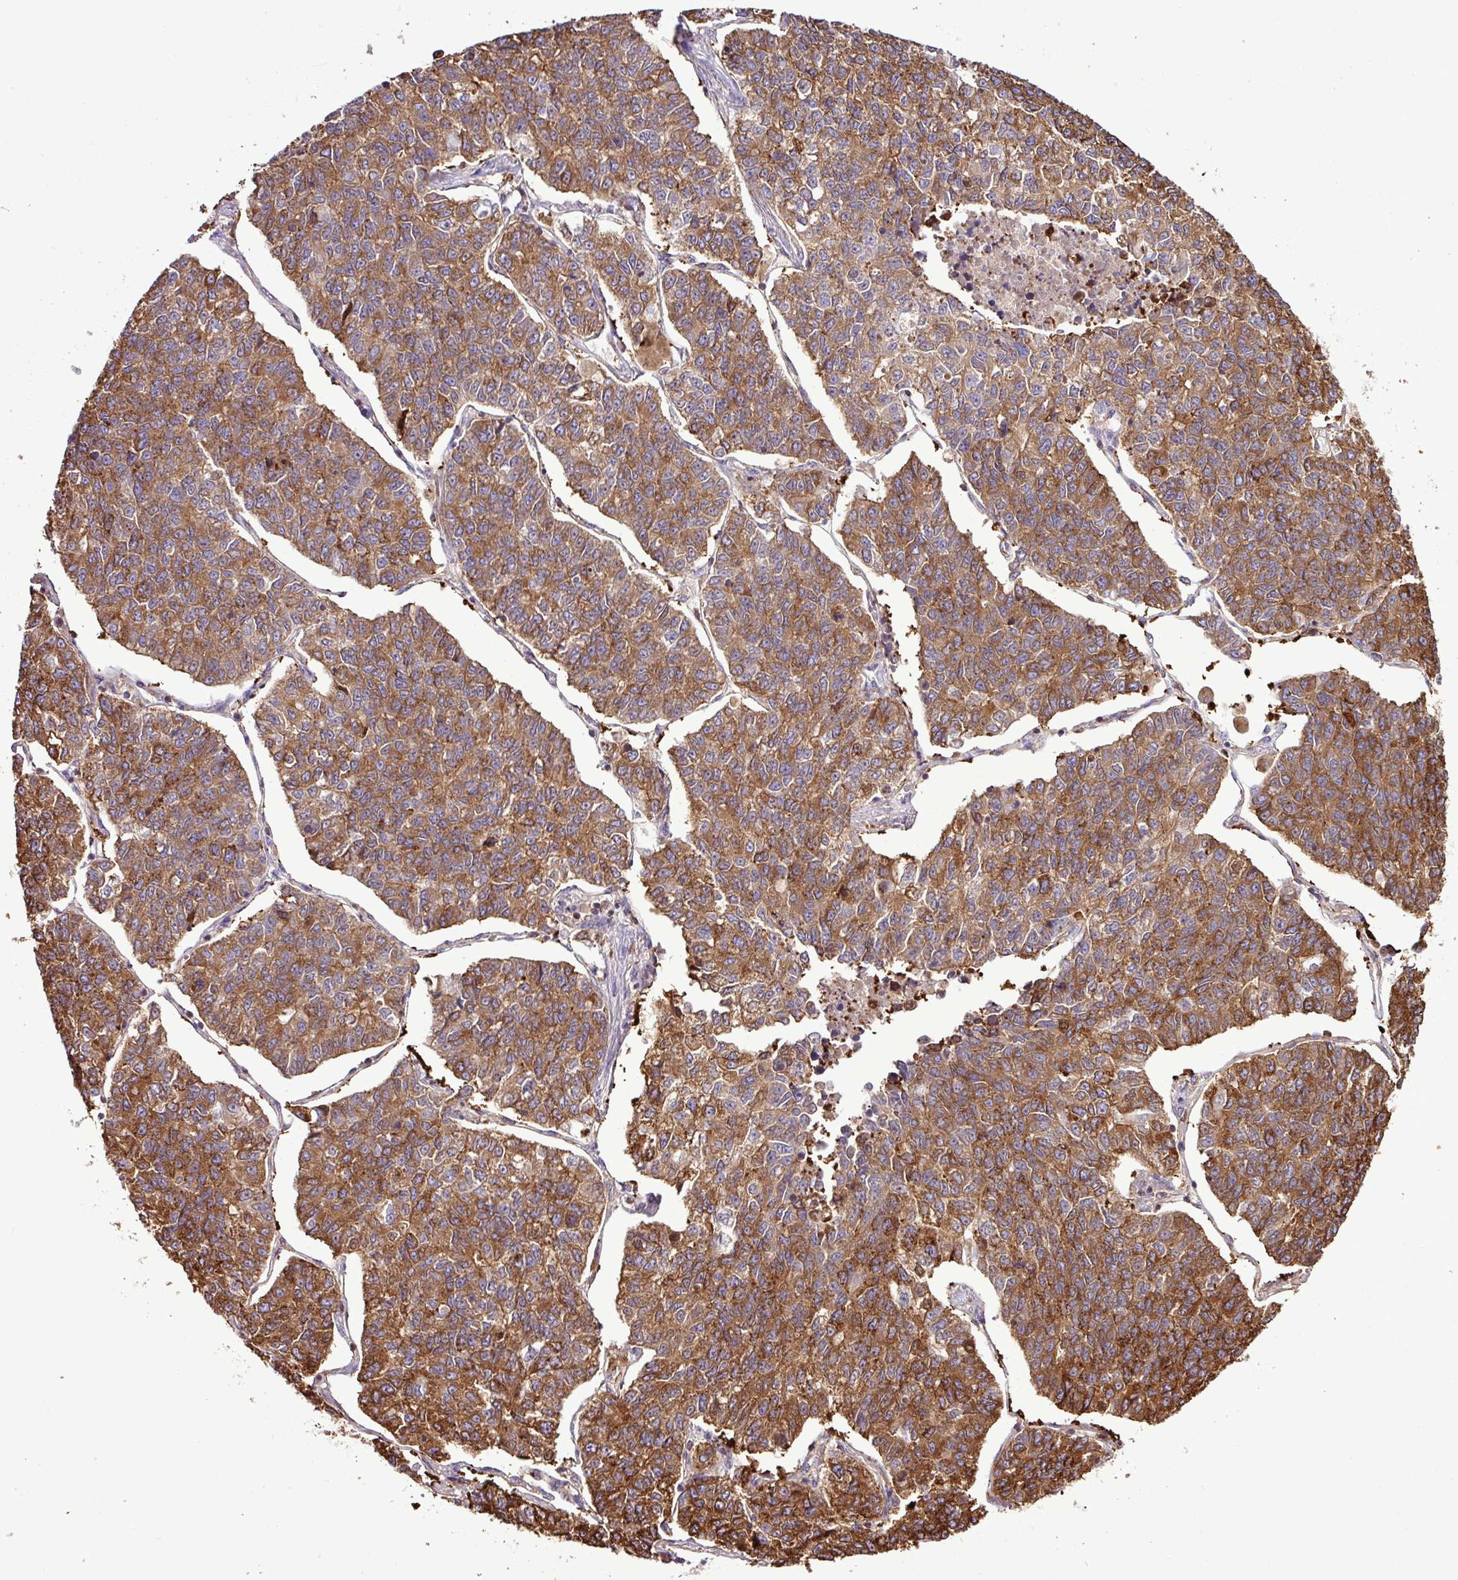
{"staining": {"intensity": "moderate", "quantity": ">75%", "location": "cytoplasmic/membranous"}, "tissue": "lung cancer", "cell_type": "Tumor cells", "image_type": "cancer", "snomed": [{"axis": "morphology", "description": "Adenocarcinoma, NOS"}, {"axis": "topography", "description": "Lung"}], "caption": "Lung adenocarcinoma stained with a protein marker displays moderate staining in tumor cells.", "gene": "PGAP6", "patient": {"sex": "male", "age": 49}}